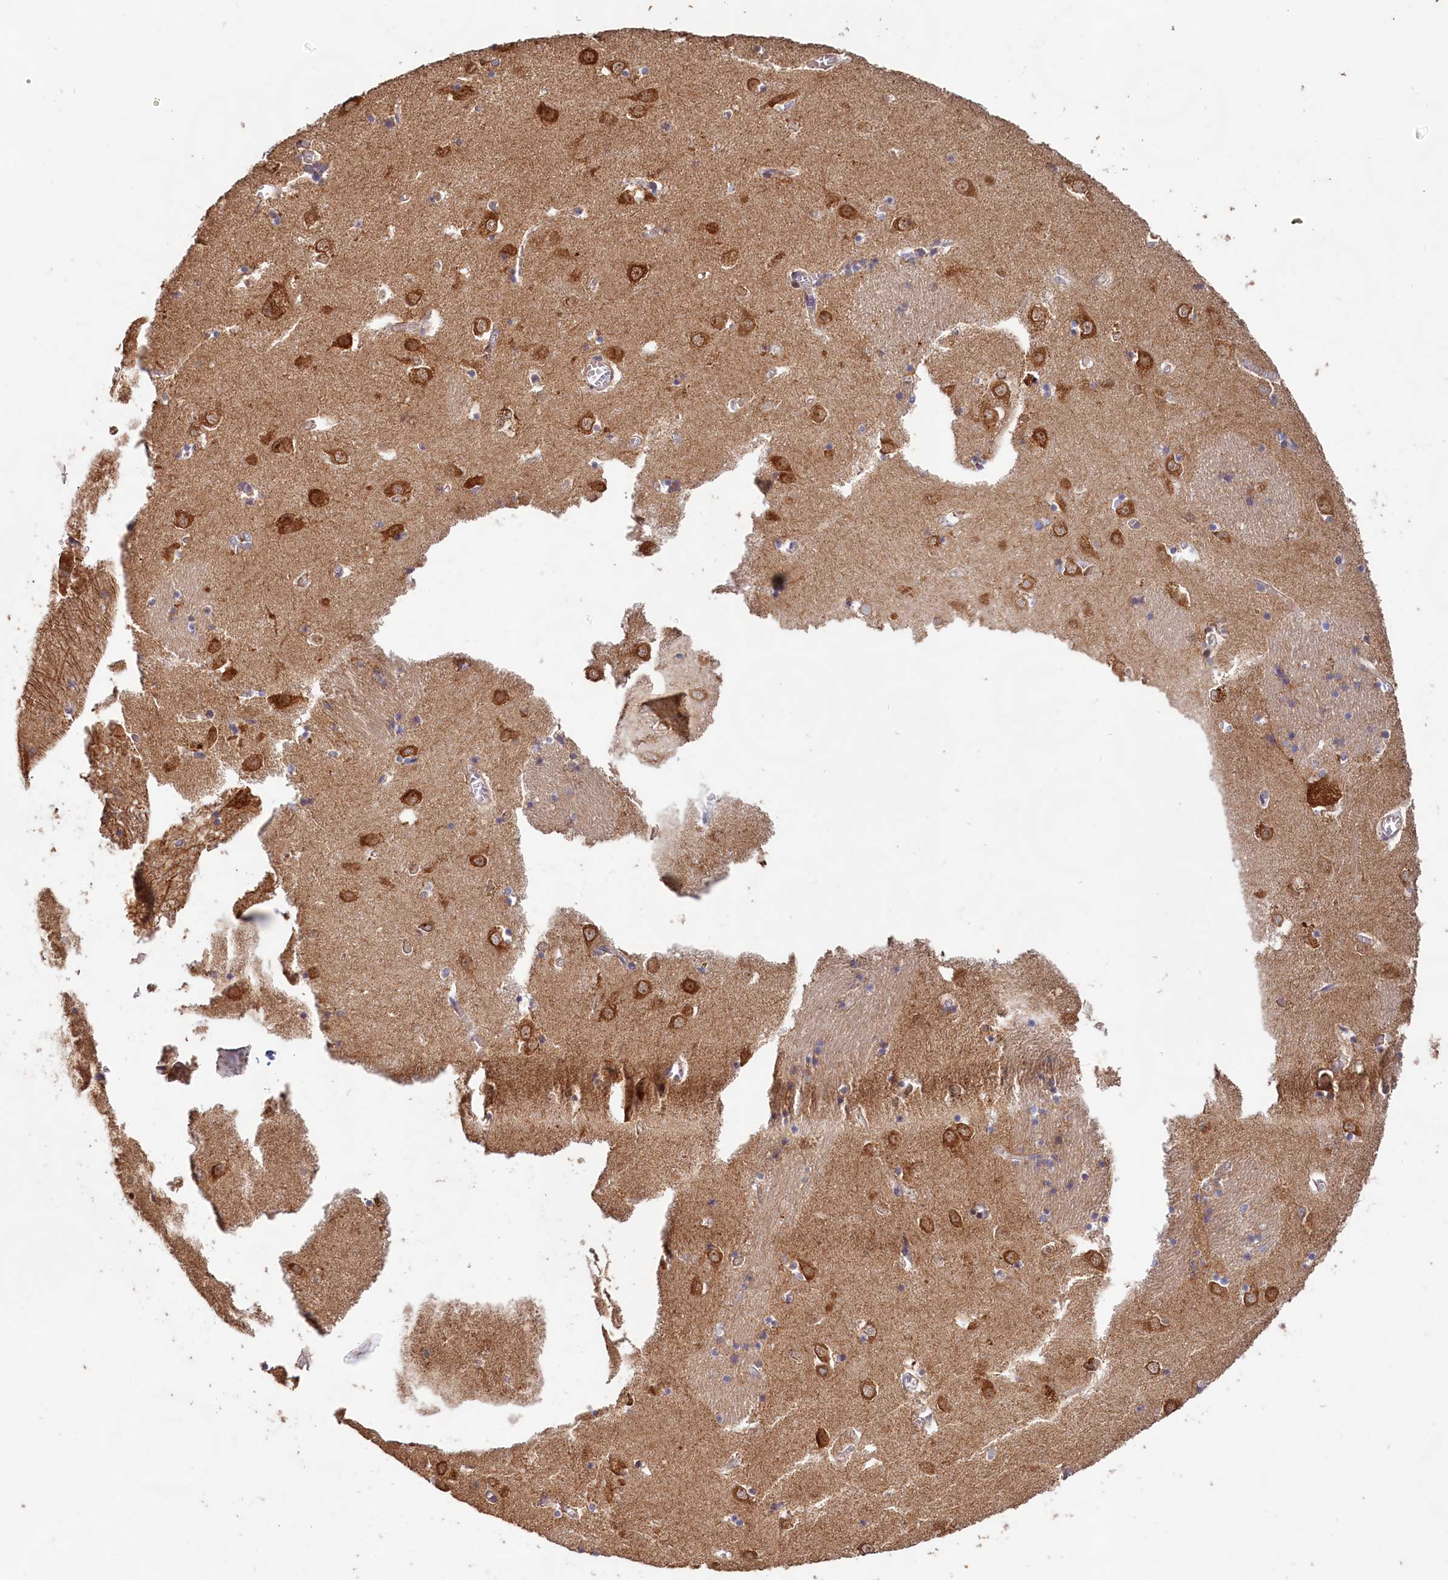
{"staining": {"intensity": "weak", "quantity": "<25%", "location": "cytoplasmic/membranous"}, "tissue": "caudate", "cell_type": "Glial cells", "image_type": "normal", "snomed": [{"axis": "morphology", "description": "Normal tissue, NOS"}, {"axis": "topography", "description": "Lateral ventricle wall"}], "caption": "A high-resolution image shows immunohistochemistry (IHC) staining of normal caudate, which exhibits no significant positivity in glial cells.", "gene": "FUNDC1", "patient": {"sex": "male", "age": 37}}